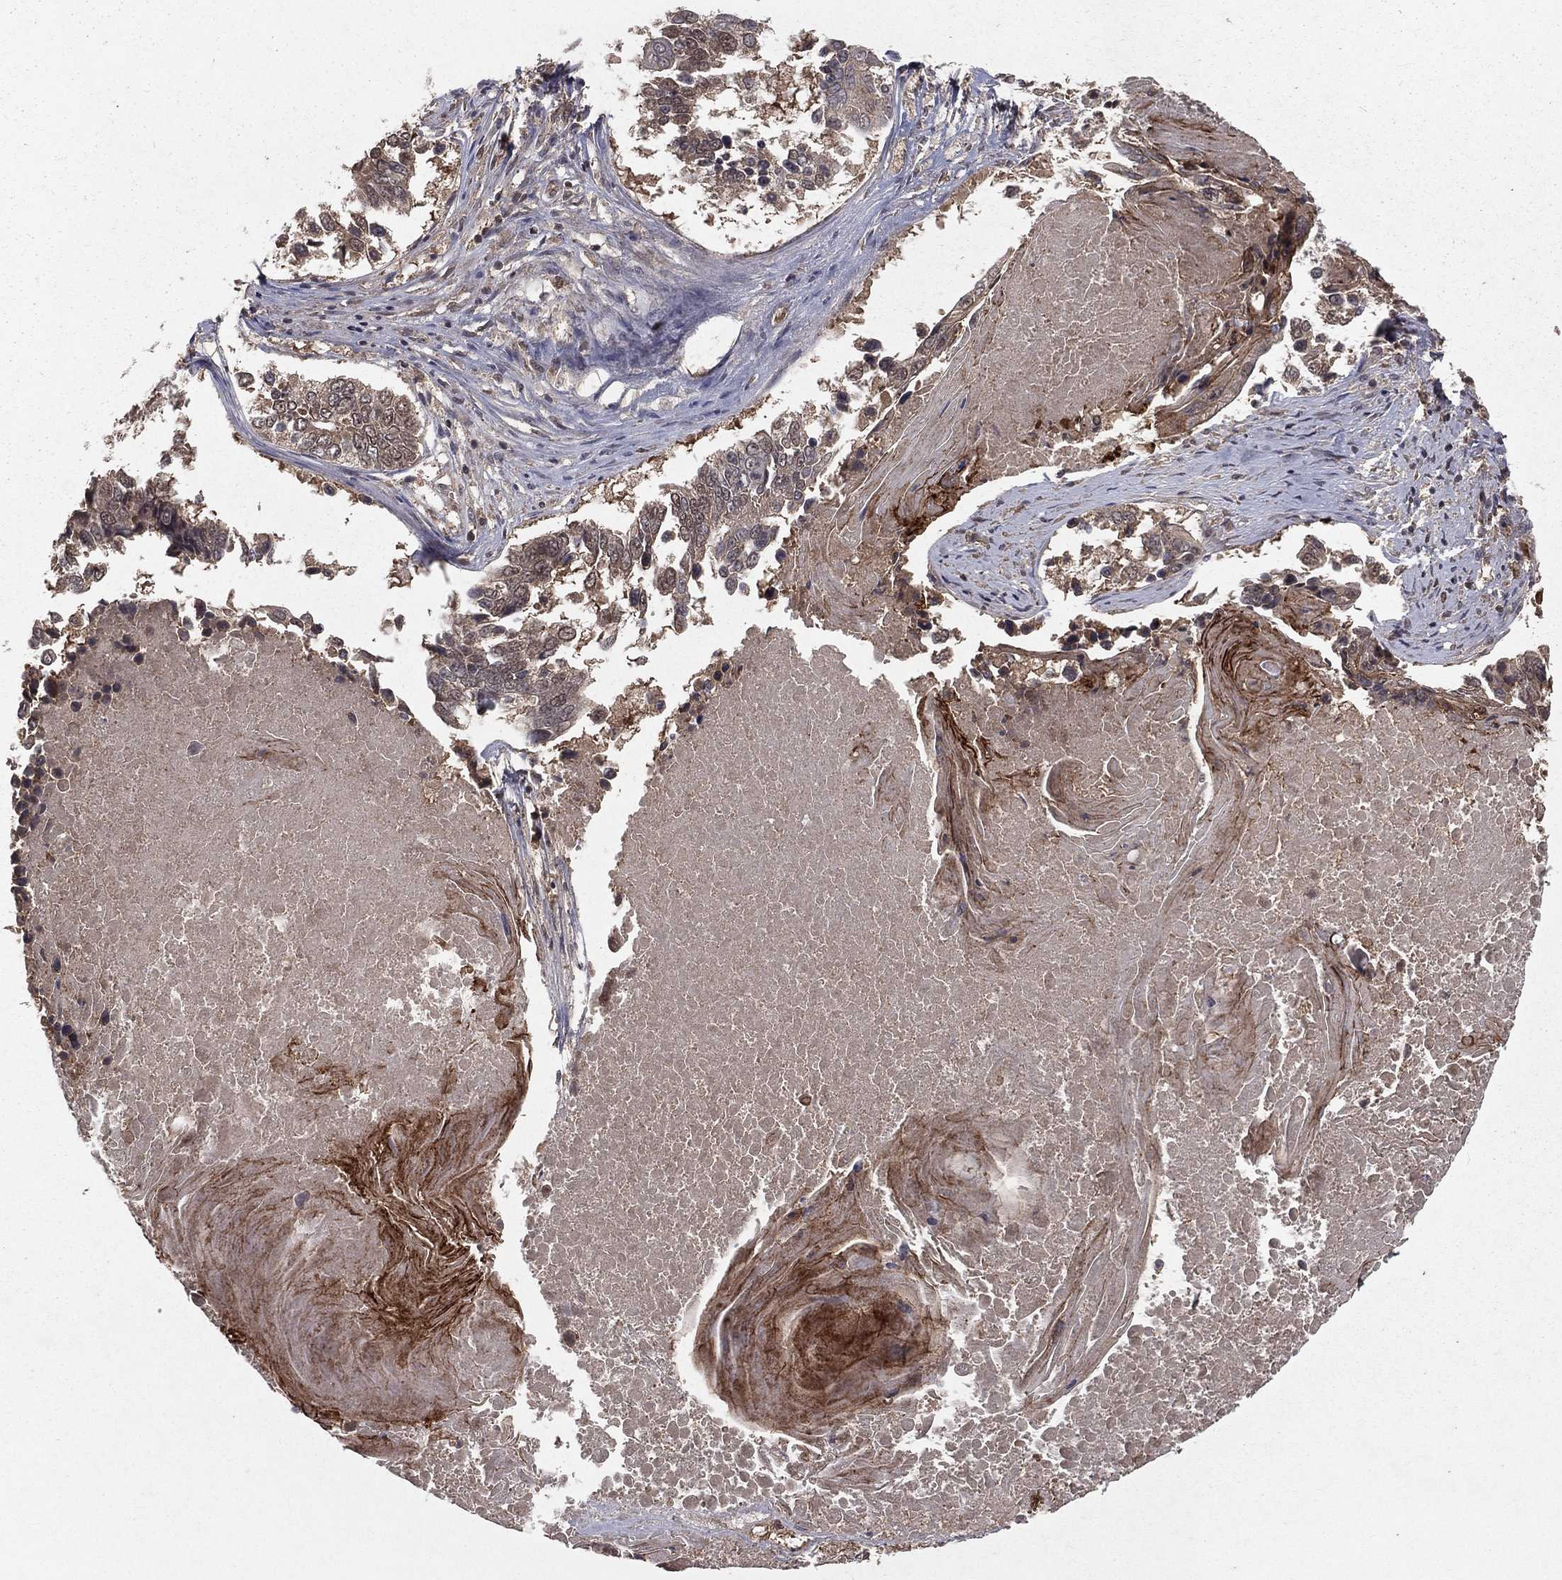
{"staining": {"intensity": "strong", "quantity": "<25%", "location": "cytoplasmic/membranous"}, "tissue": "lung cancer", "cell_type": "Tumor cells", "image_type": "cancer", "snomed": [{"axis": "morphology", "description": "Squamous cell carcinoma, NOS"}, {"axis": "topography", "description": "Lung"}], "caption": "Immunohistochemical staining of human lung squamous cell carcinoma exhibits medium levels of strong cytoplasmic/membranous protein positivity in about <25% of tumor cells.", "gene": "ZDHHC15", "patient": {"sex": "male", "age": 73}}